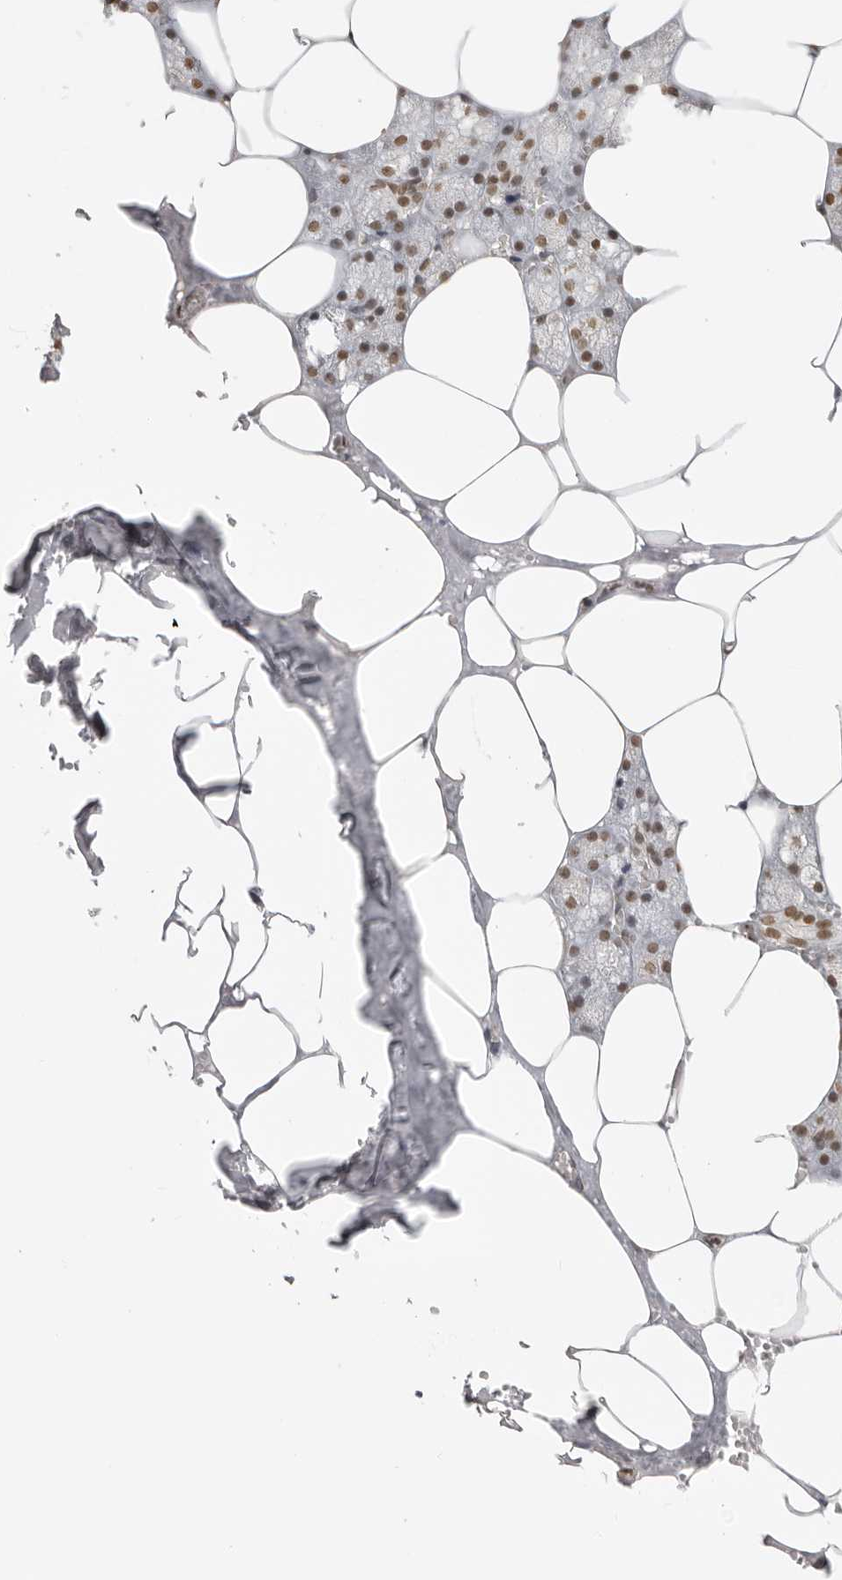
{"staining": {"intensity": "moderate", "quantity": ">75%", "location": "nuclear"}, "tissue": "salivary gland", "cell_type": "Glandular cells", "image_type": "normal", "snomed": [{"axis": "morphology", "description": "Normal tissue, NOS"}, {"axis": "topography", "description": "Salivary gland"}], "caption": "Immunohistochemical staining of normal salivary gland shows >75% levels of moderate nuclear protein positivity in approximately >75% of glandular cells.", "gene": "RPA2", "patient": {"sex": "male", "age": 62}}